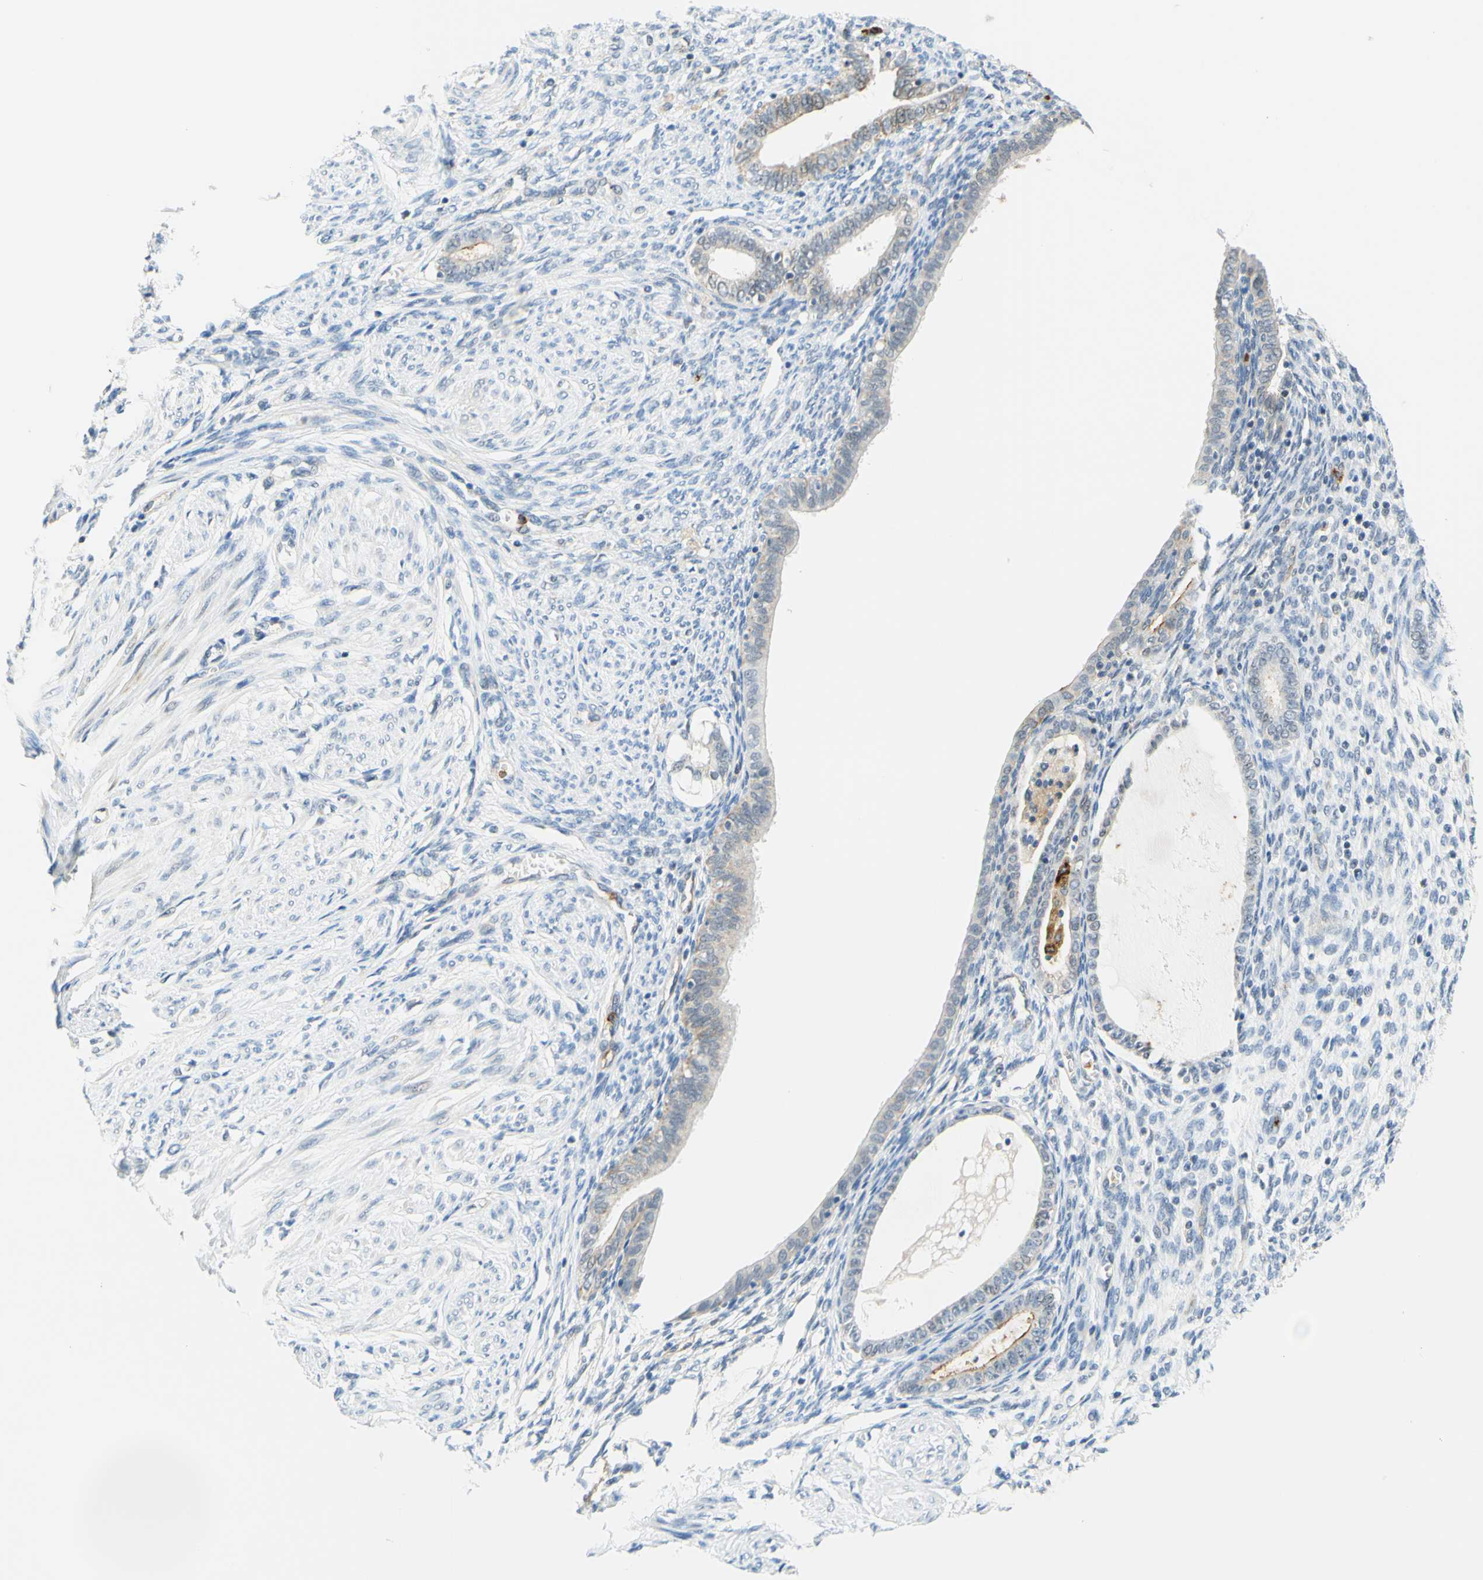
{"staining": {"intensity": "negative", "quantity": "none", "location": "none"}, "tissue": "endometrium", "cell_type": "Cells in endometrial stroma", "image_type": "normal", "snomed": [{"axis": "morphology", "description": "Normal tissue, NOS"}, {"axis": "topography", "description": "Endometrium"}], "caption": "Immunohistochemistry (IHC) of unremarkable human endometrium displays no staining in cells in endometrial stroma.", "gene": "TREM2", "patient": {"sex": "female", "age": 72}}